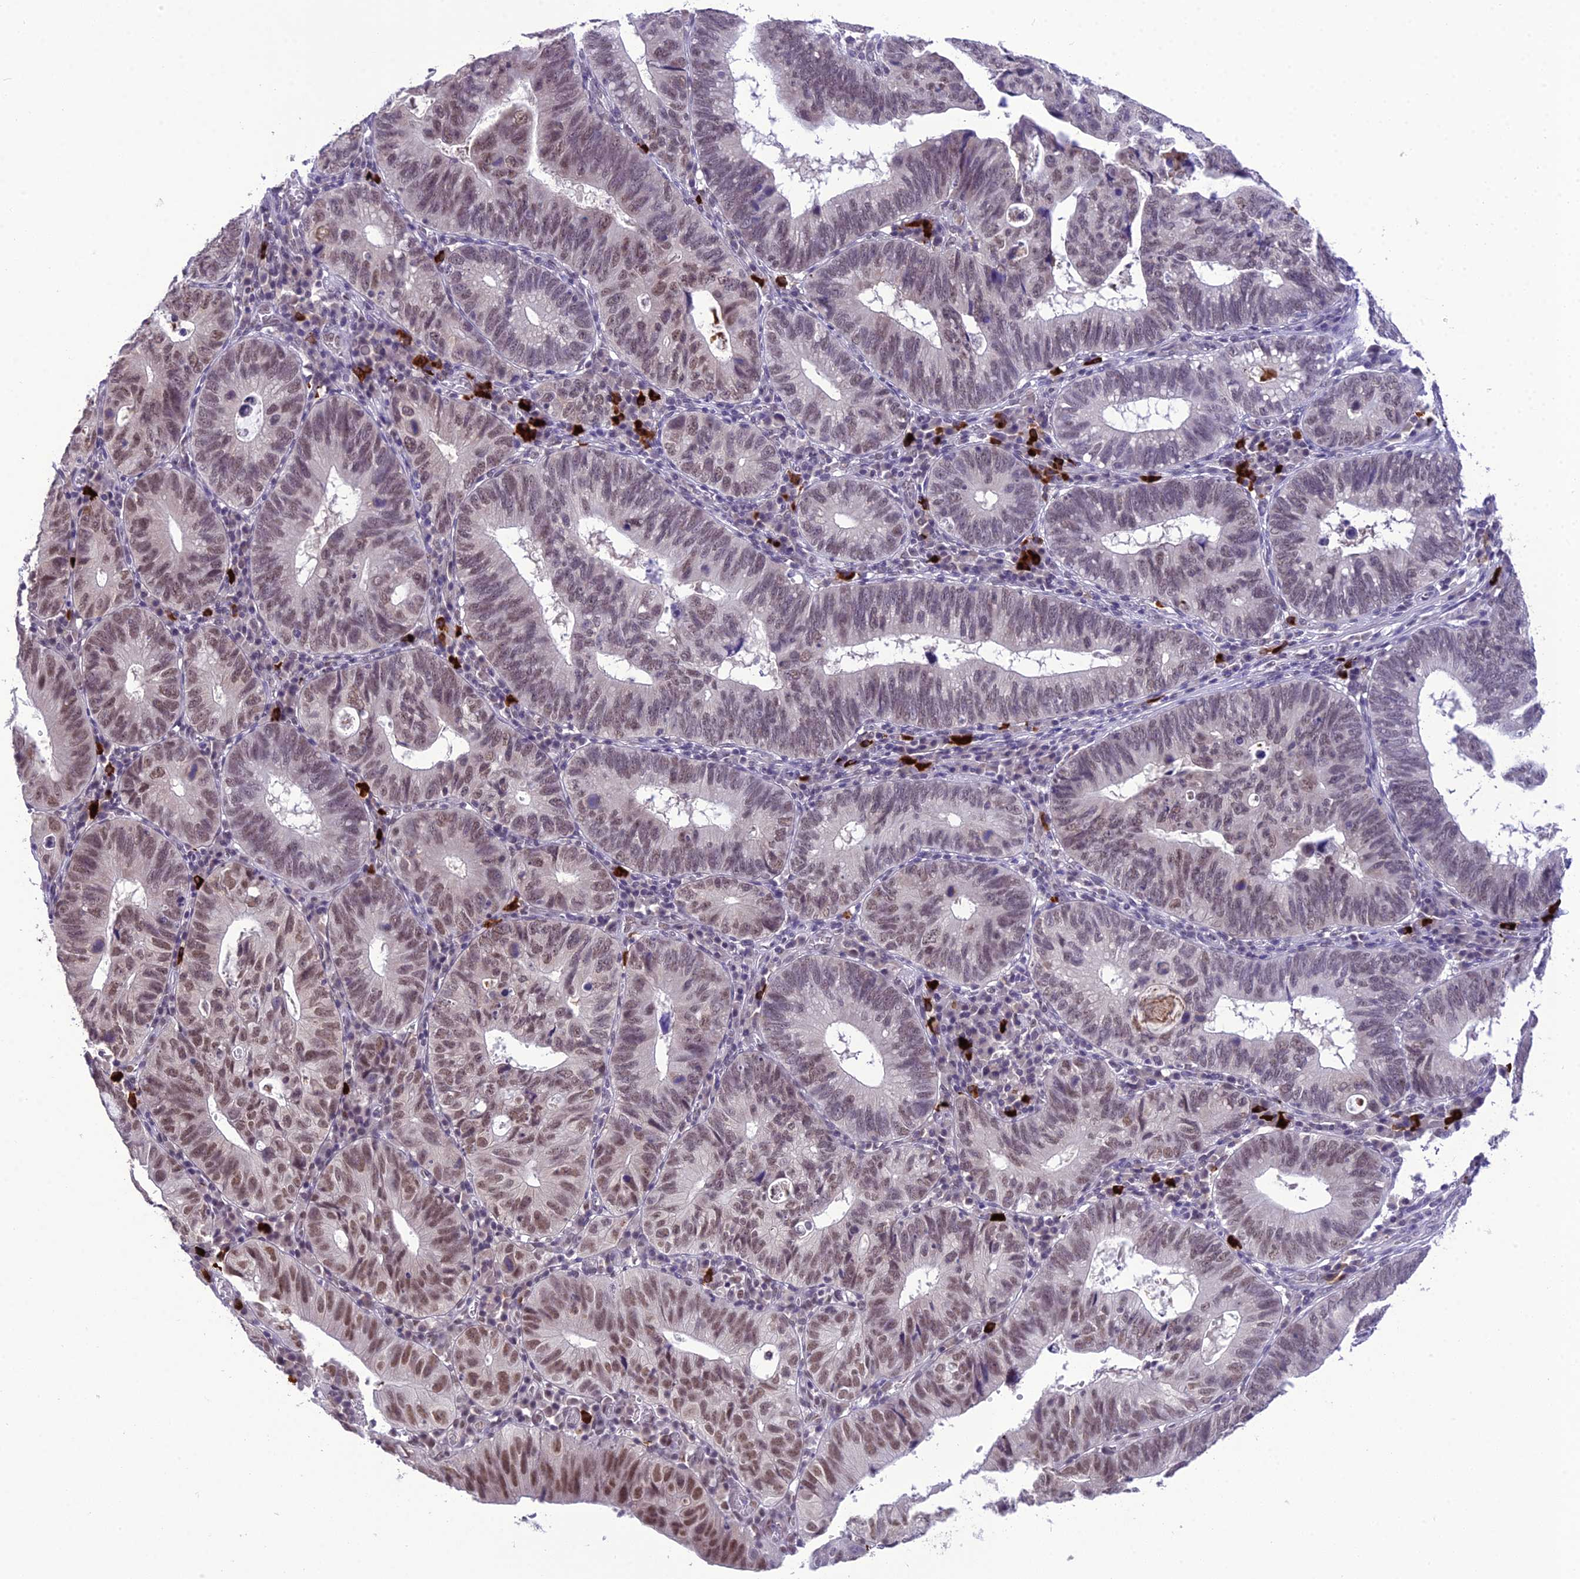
{"staining": {"intensity": "moderate", "quantity": "25%-75%", "location": "nuclear"}, "tissue": "stomach cancer", "cell_type": "Tumor cells", "image_type": "cancer", "snomed": [{"axis": "morphology", "description": "Adenocarcinoma, NOS"}, {"axis": "topography", "description": "Stomach"}], "caption": "A high-resolution micrograph shows immunohistochemistry (IHC) staining of adenocarcinoma (stomach), which shows moderate nuclear expression in about 25%-75% of tumor cells.", "gene": "SH3RF3", "patient": {"sex": "male", "age": 59}}